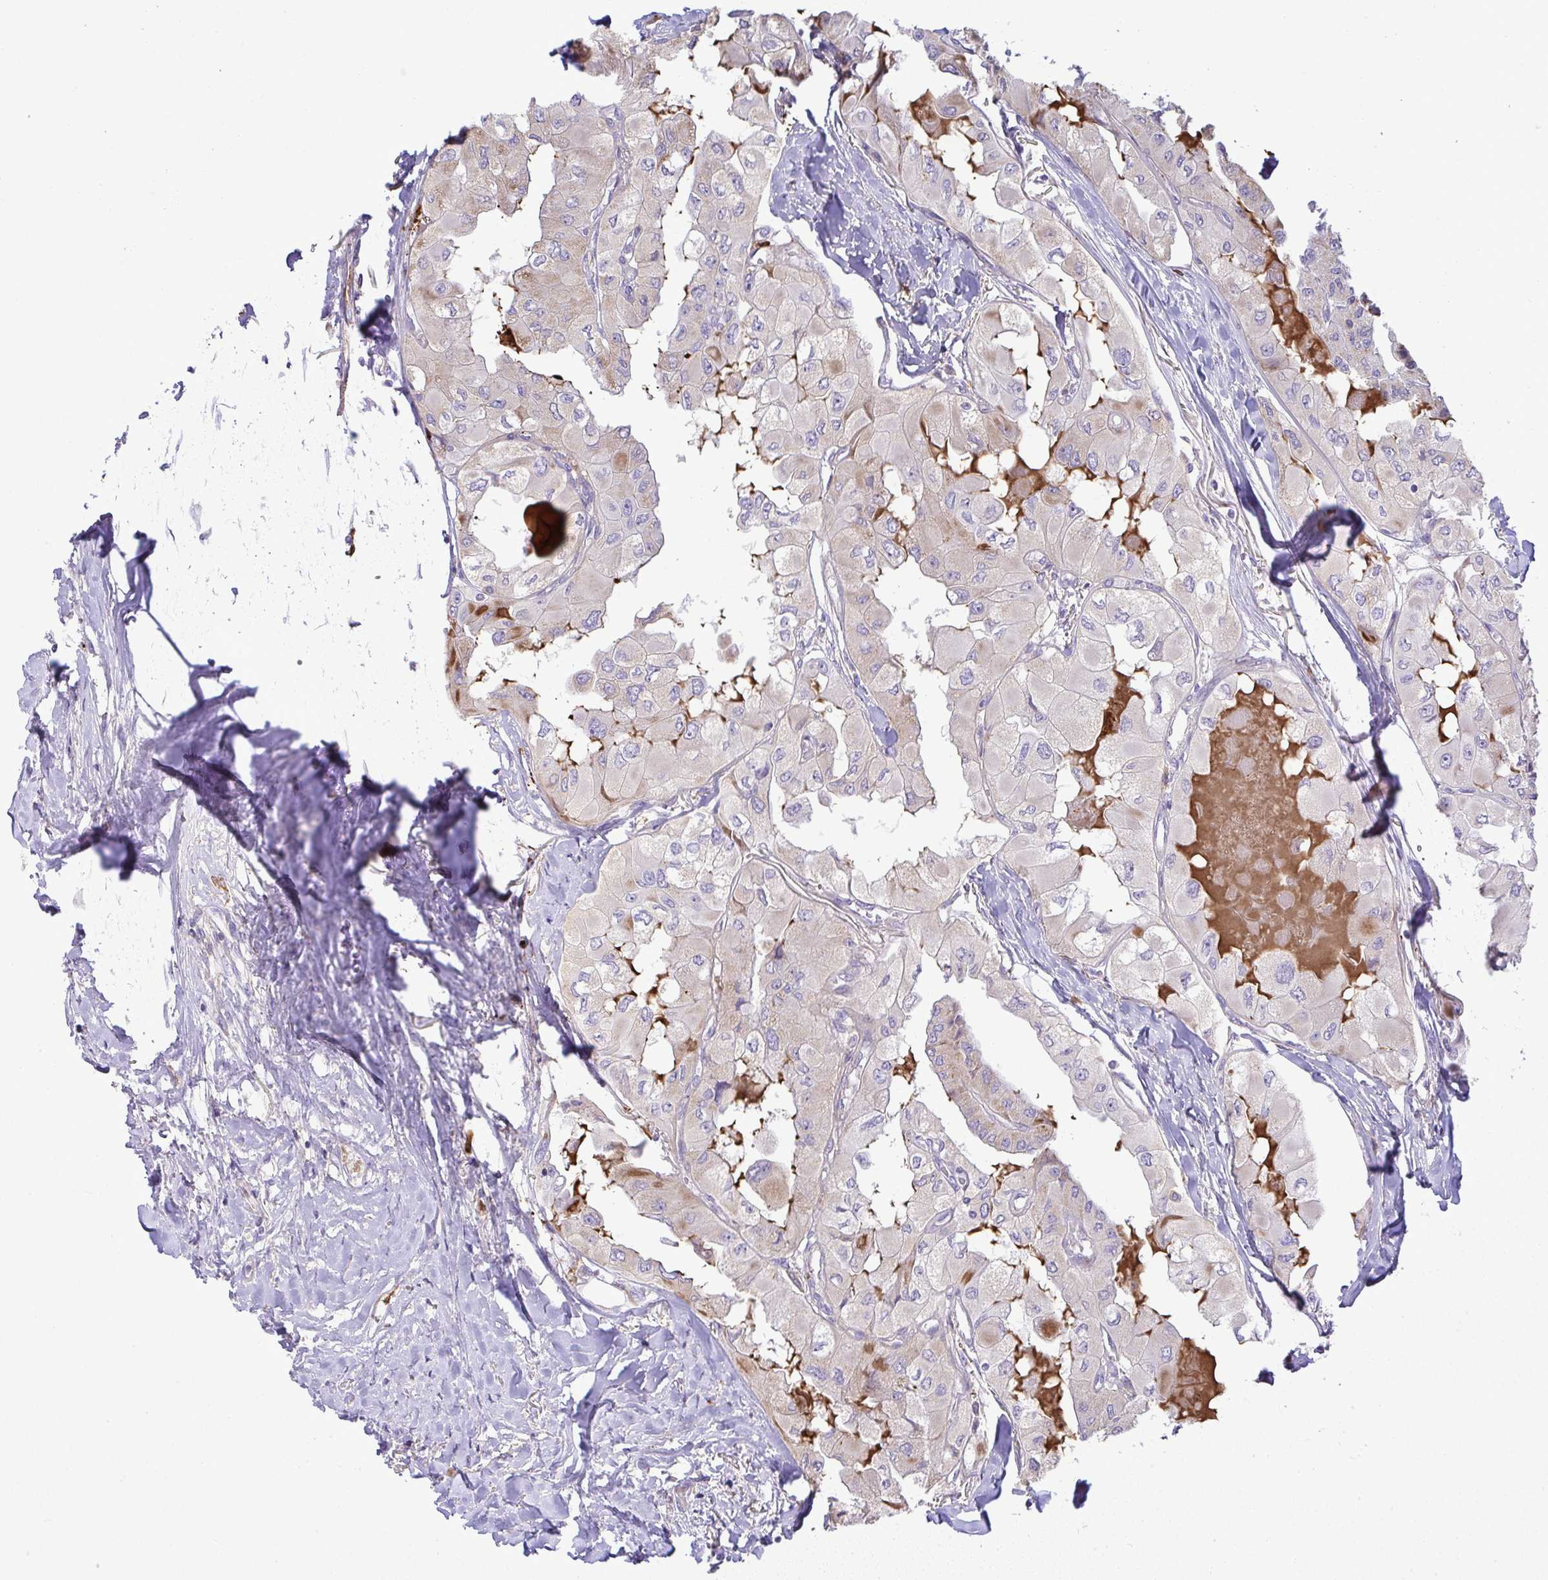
{"staining": {"intensity": "weak", "quantity": "<25%", "location": "cytoplasmic/membranous"}, "tissue": "thyroid cancer", "cell_type": "Tumor cells", "image_type": "cancer", "snomed": [{"axis": "morphology", "description": "Normal tissue, NOS"}, {"axis": "morphology", "description": "Papillary adenocarcinoma, NOS"}, {"axis": "topography", "description": "Thyroid gland"}], "caption": "Thyroid cancer stained for a protein using immunohistochemistry (IHC) displays no positivity tumor cells.", "gene": "GRID2", "patient": {"sex": "female", "age": 59}}